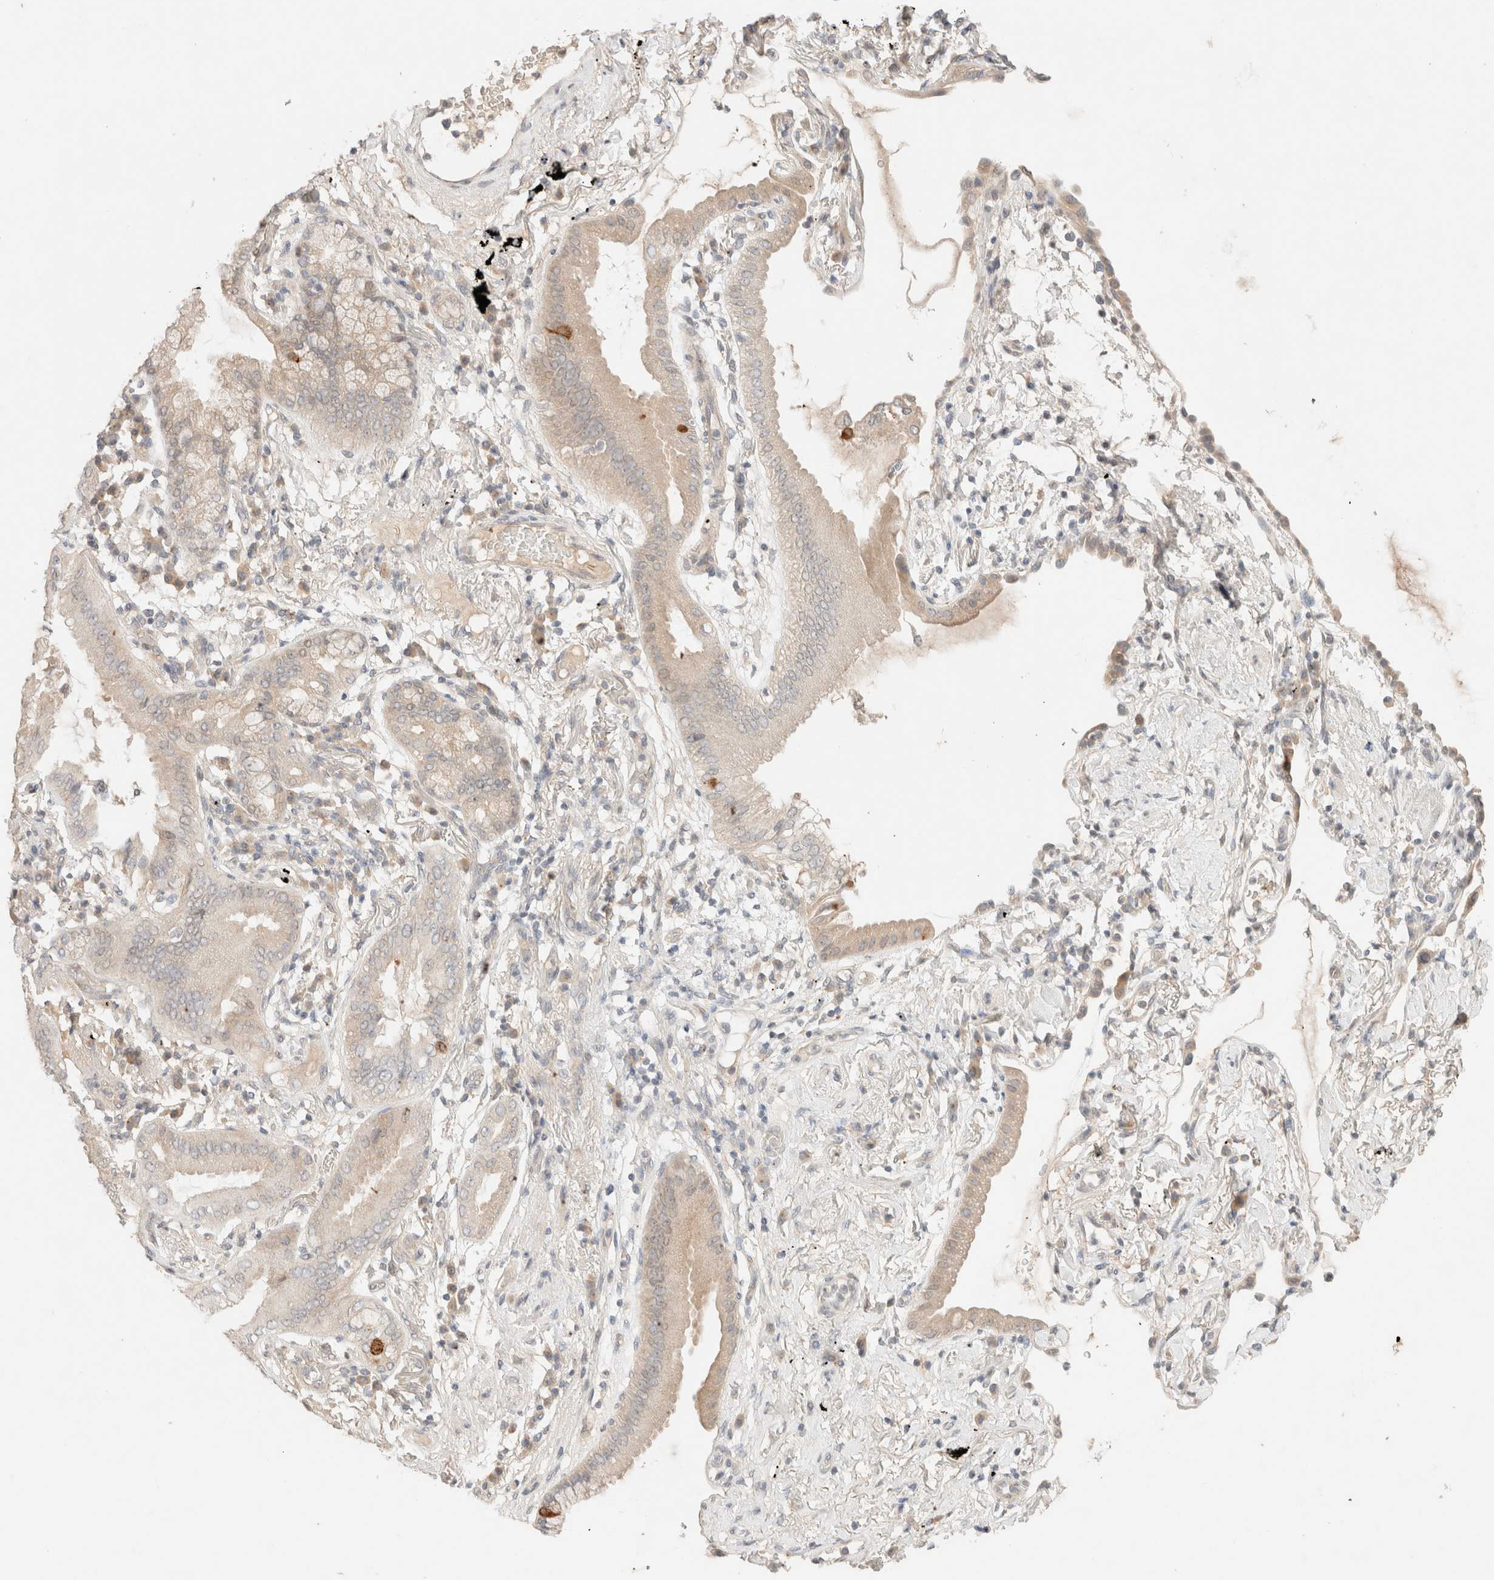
{"staining": {"intensity": "weak", "quantity": "<25%", "location": "cytoplasmic/membranous"}, "tissue": "lung cancer", "cell_type": "Tumor cells", "image_type": "cancer", "snomed": [{"axis": "morphology", "description": "Adenocarcinoma, NOS"}, {"axis": "topography", "description": "Lung"}], "caption": "The photomicrograph demonstrates no significant expression in tumor cells of lung cancer.", "gene": "SARM1", "patient": {"sex": "female", "age": 70}}